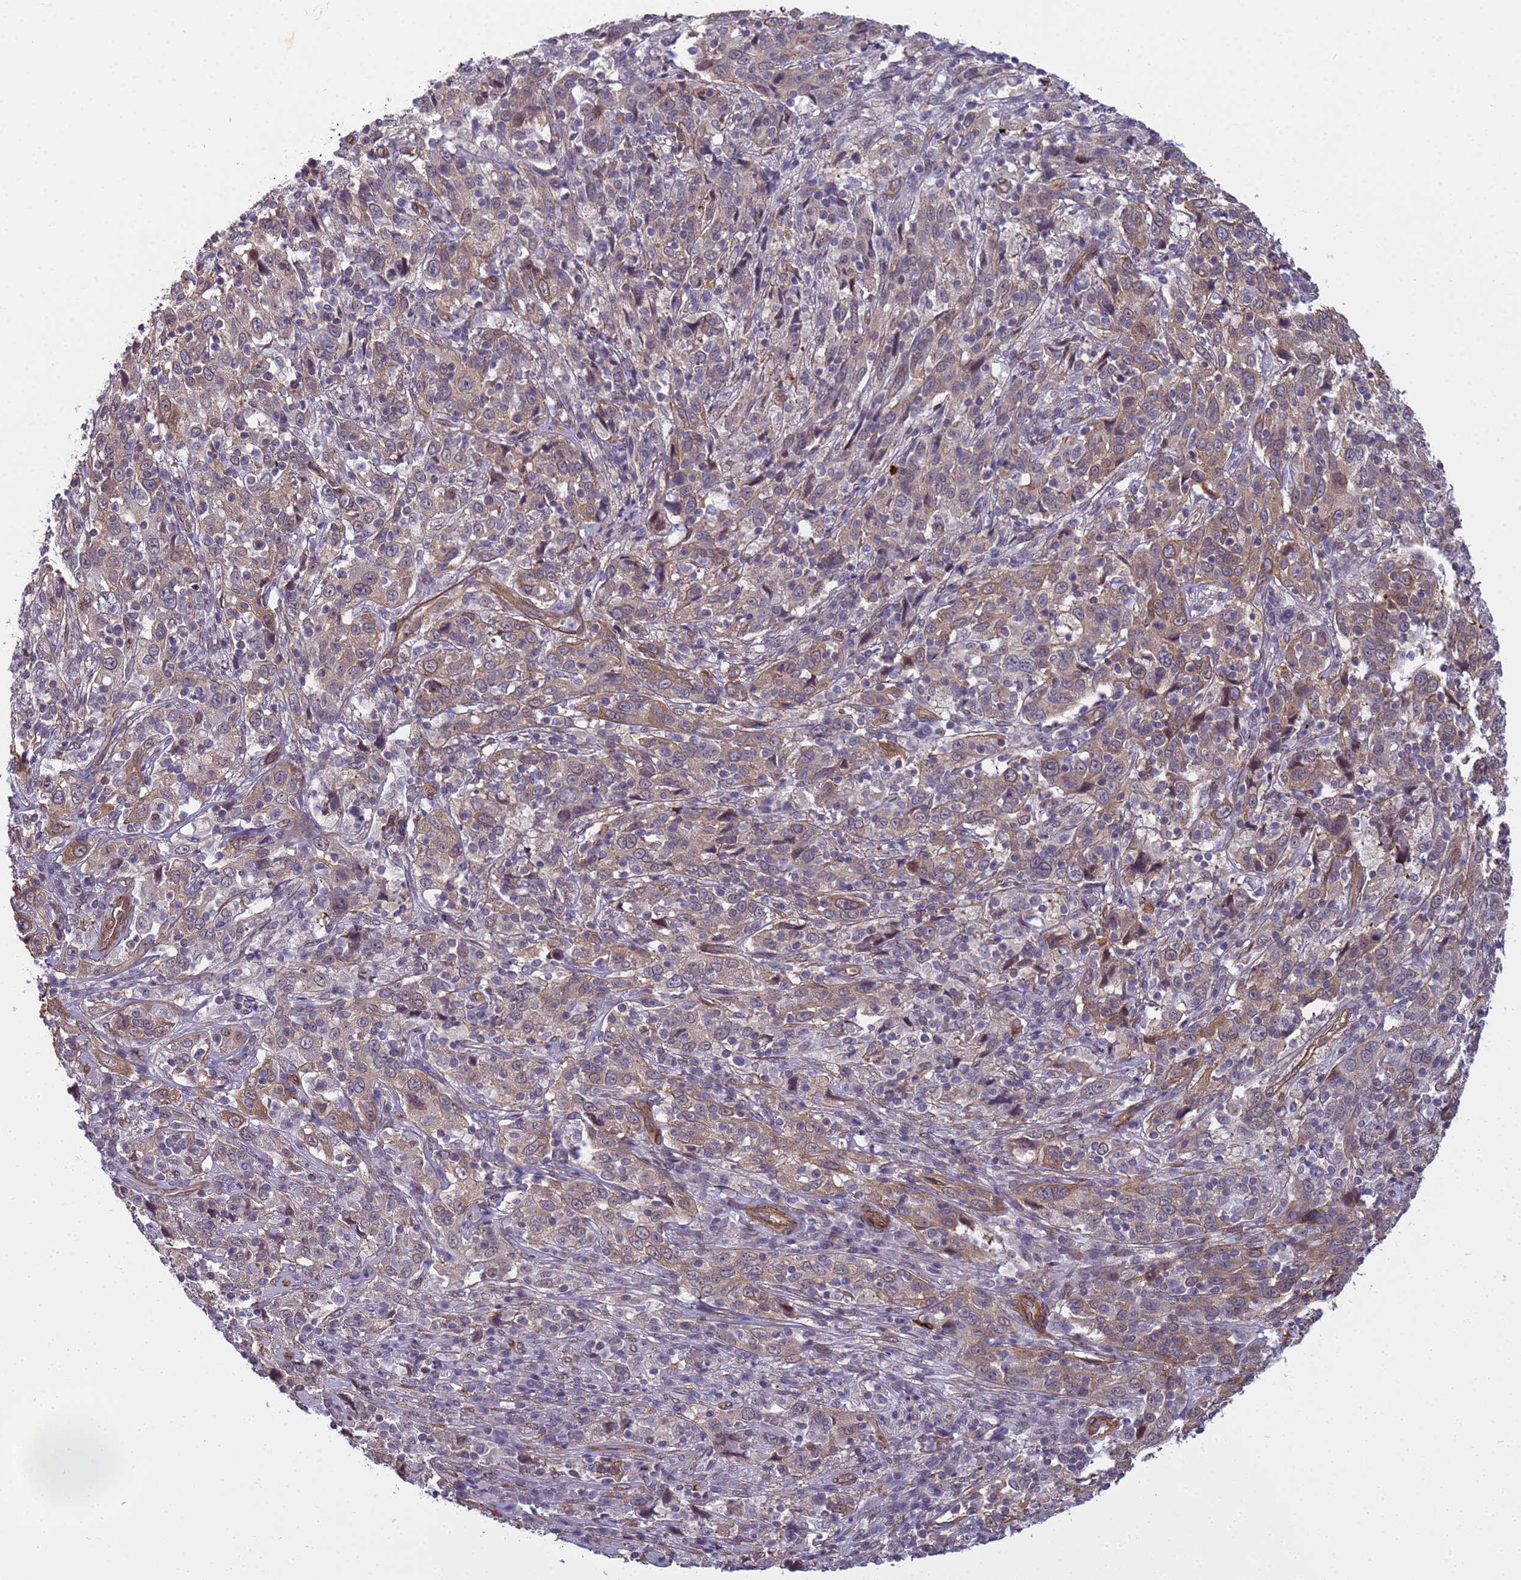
{"staining": {"intensity": "moderate", "quantity": ">75%", "location": "cytoplasmic/membranous"}, "tissue": "cervical cancer", "cell_type": "Tumor cells", "image_type": "cancer", "snomed": [{"axis": "morphology", "description": "Squamous cell carcinoma, NOS"}, {"axis": "topography", "description": "Cervix"}], "caption": "Immunohistochemical staining of squamous cell carcinoma (cervical) shows medium levels of moderate cytoplasmic/membranous positivity in approximately >75% of tumor cells.", "gene": "ITGB4", "patient": {"sex": "female", "age": 46}}